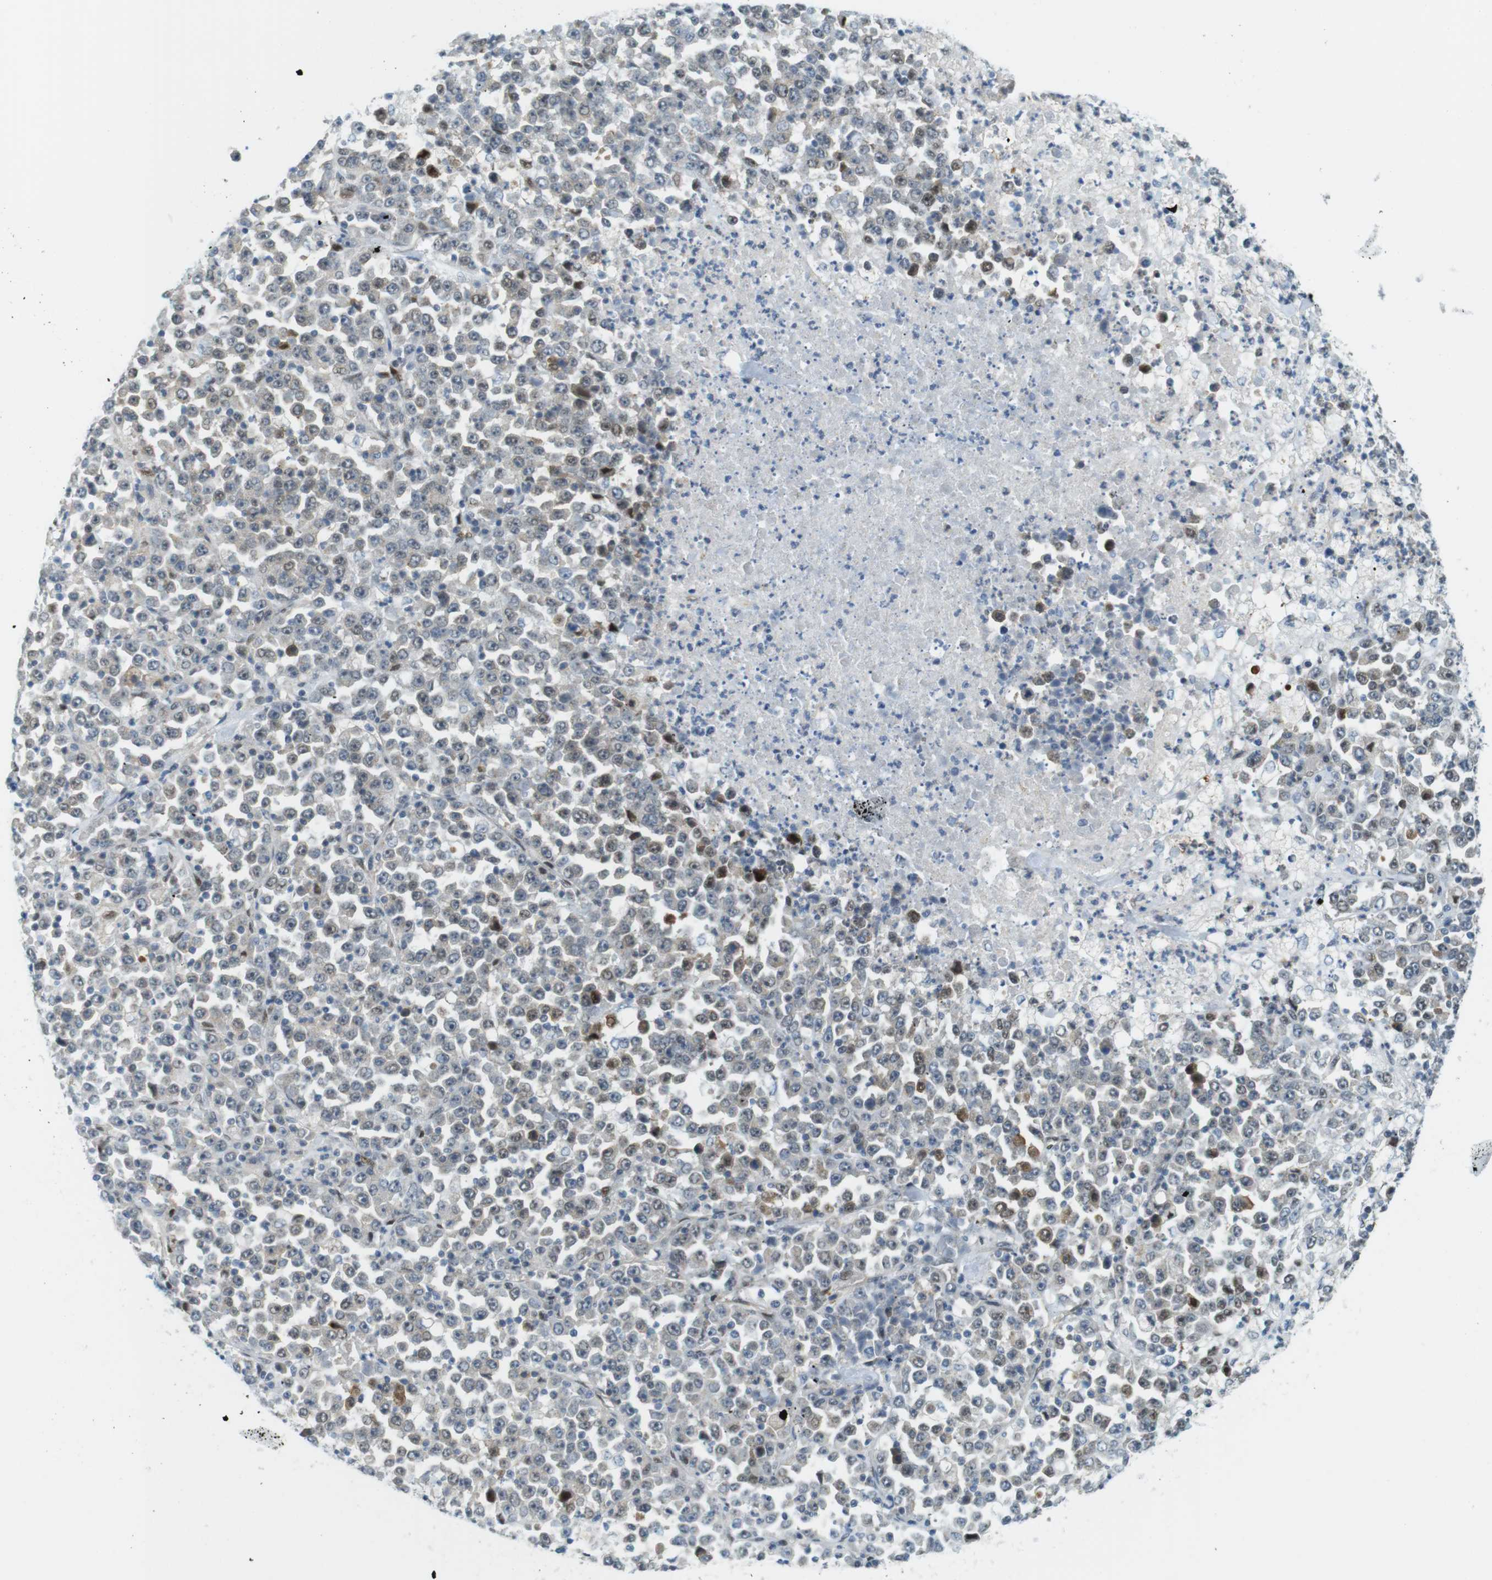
{"staining": {"intensity": "weak", "quantity": "<25%", "location": "nuclear"}, "tissue": "stomach cancer", "cell_type": "Tumor cells", "image_type": "cancer", "snomed": [{"axis": "morphology", "description": "Normal tissue, NOS"}, {"axis": "morphology", "description": "Adenocarcinoma, NOS"}, {"axis": "topography", "description": "Stomach, upper"}, {"axis": "topography", "description": "Stomach"}], "caption": "Immunohistochemistry photomicrograph of human stomach cancer (adenocarcinoma) stained for a protein (brown), which exhibits no expression in tumor cells. The staining is performed using DAB brown chromogen with nuclei counter-stained in using hematoxylin.", "gene": "UBB", "patient": {"sex": "male", "age": 59}}